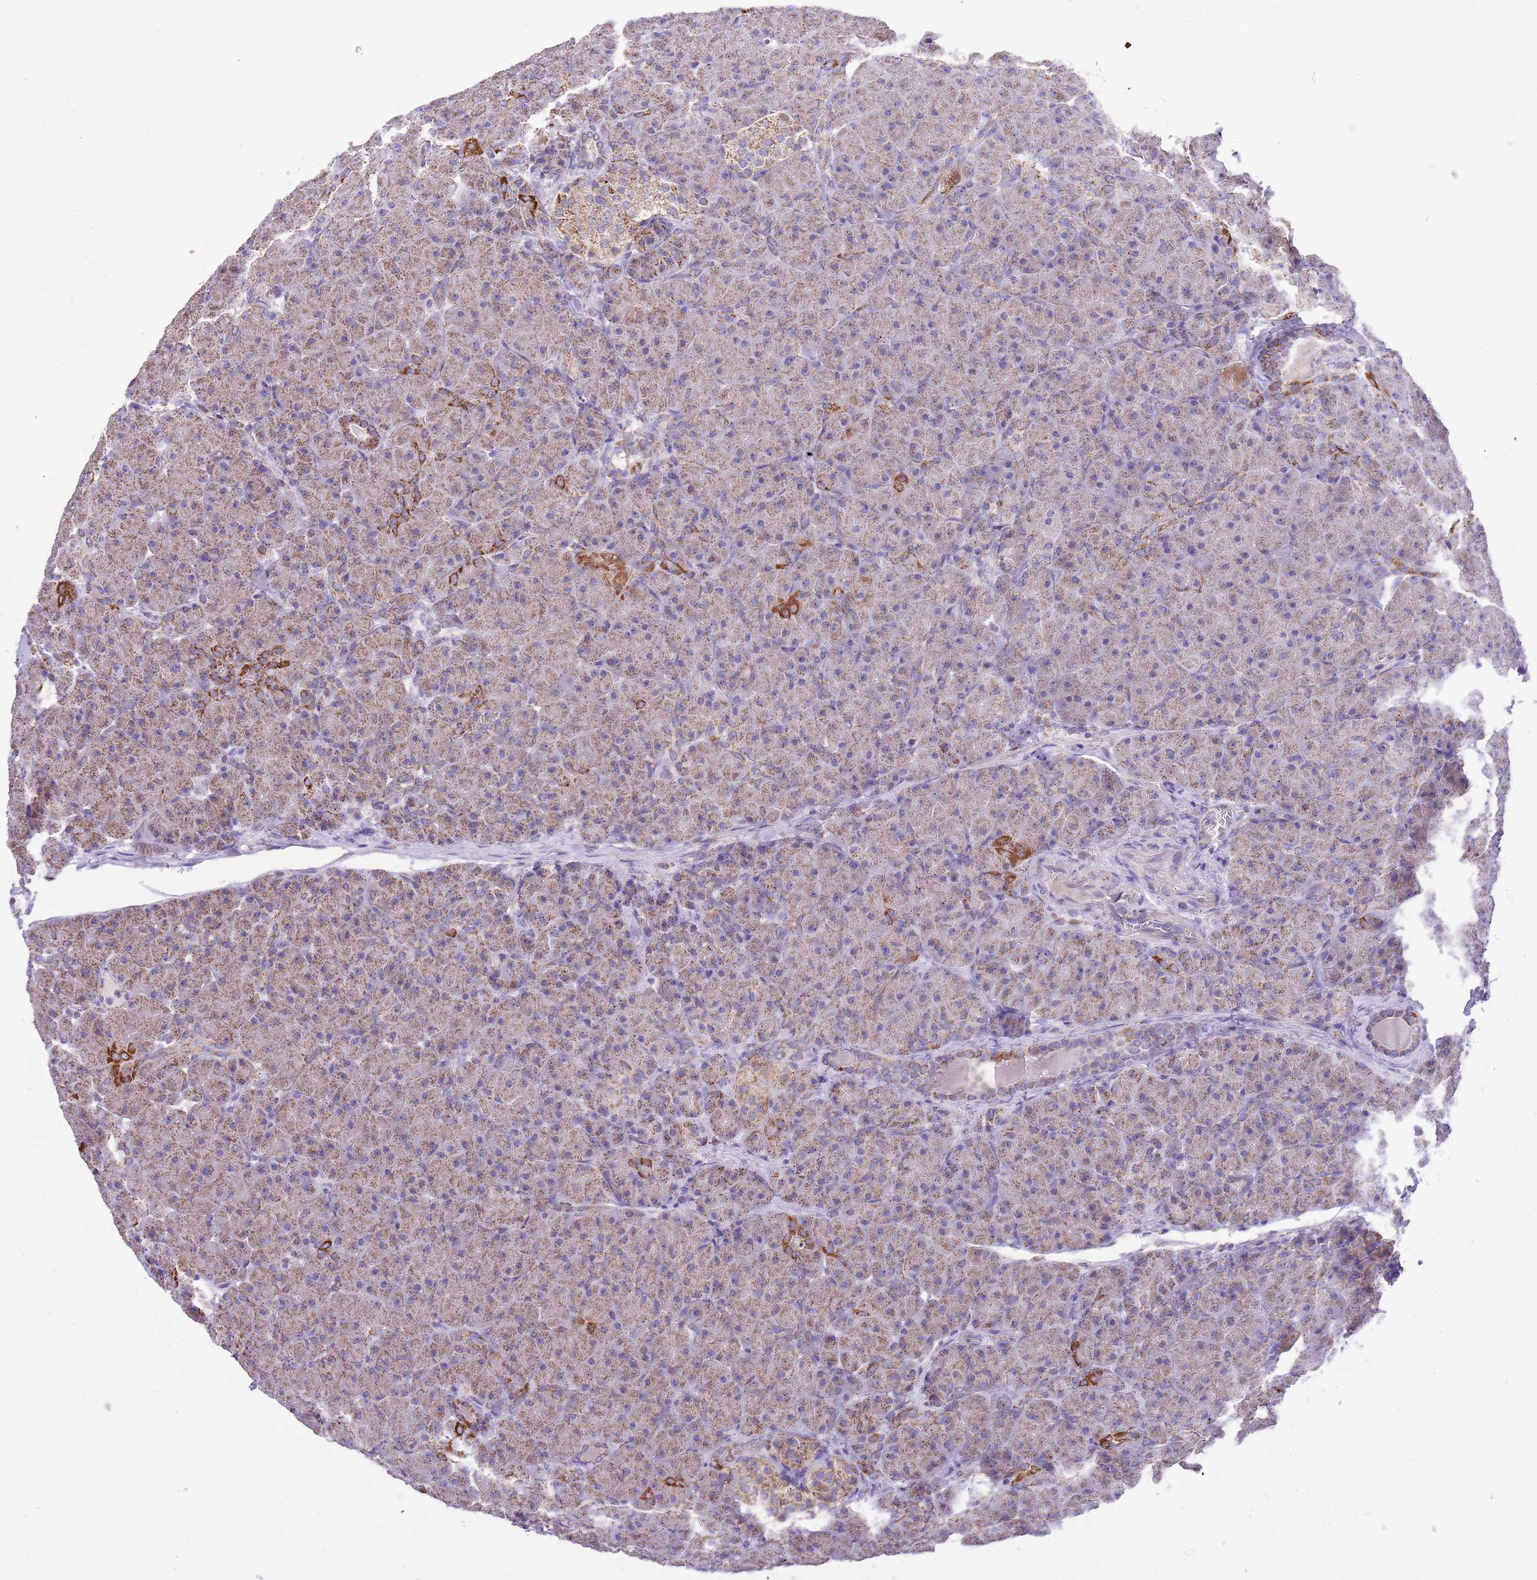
{"staining": {"intensity": "moderate", "quantity": ">75%", "location": "cytoplasmic/membranous"}, "tissue": "pancreas", "cell_type": "Exocrine glandular cells", "image_type": "normal", "snomed": [{"axis": "morphology", "description": "Normal tissue, NOS"}, {"axis": "topography", "description": "Pancreas"}], "caption": "Immunohistochemical staining of normal human pancreas demonstrates >75% levels of moderate cytoplasmic/membranous protein expression in about >75% of exocrine glandular cells. (Stains: DAB in brown, nuclei in blue, Microscopy: brightfield microscopy at high magnification).", "gene": "TEKTIP1", "patient": {"sex": "male", "age": 66}}